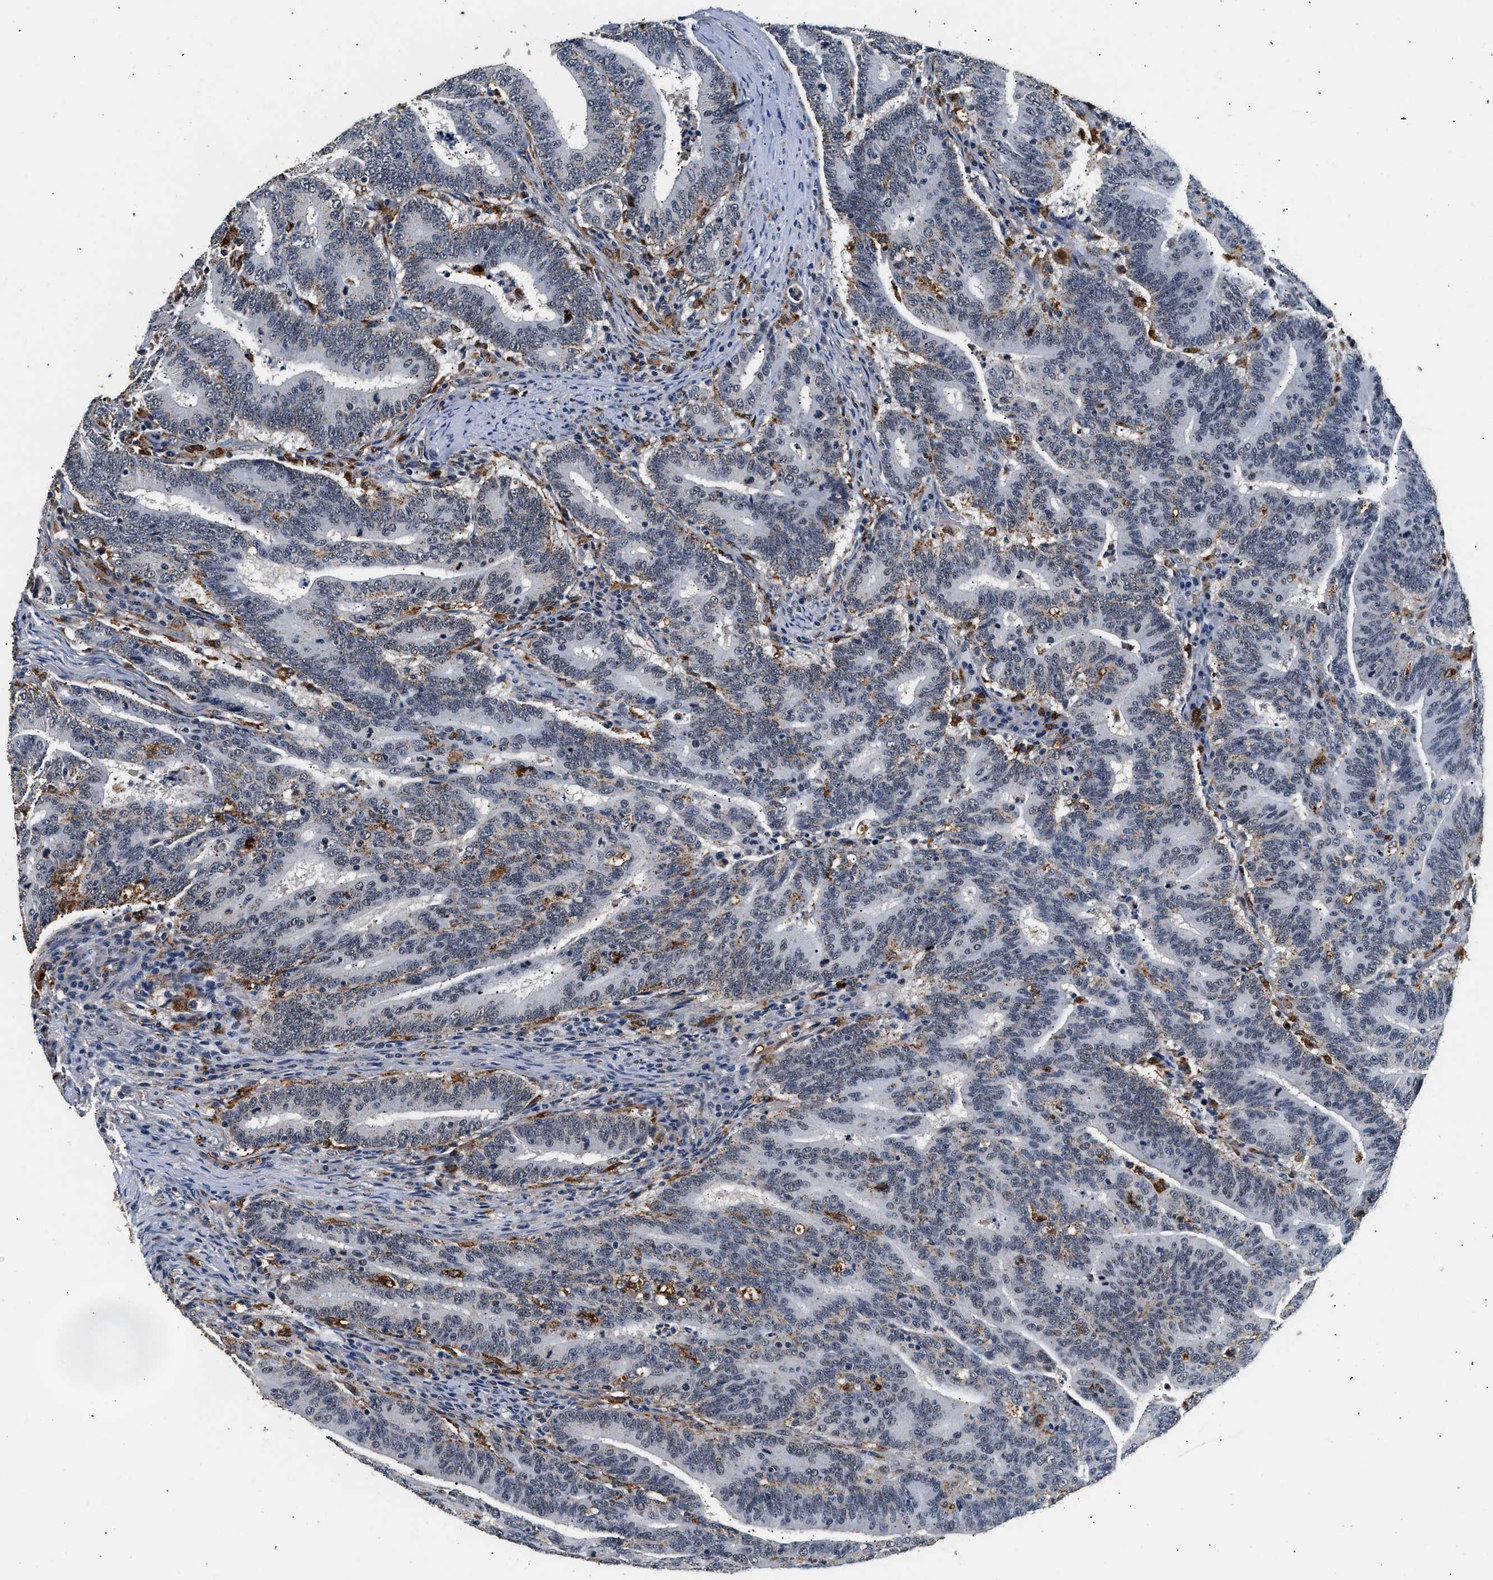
{"staining": {"intensity": "negative", "quantity": "none", "location": "none"}, "tissue": "colorectal cancer", "cell_type": "Tumor cells", "image_type": "cancer", "snomed": [{"axis": "morphology", "description": "Adenocarcinoma, NOS"}, {"axis": "topography", "description": "Colon"}], "caption": "This is an IHC photomicrograph of human colorectal cancer (adenocarcinoma). There is no staining in tumor cells.", "gene": "SMU1", "patient": {"sex": "female", "age": 66}}